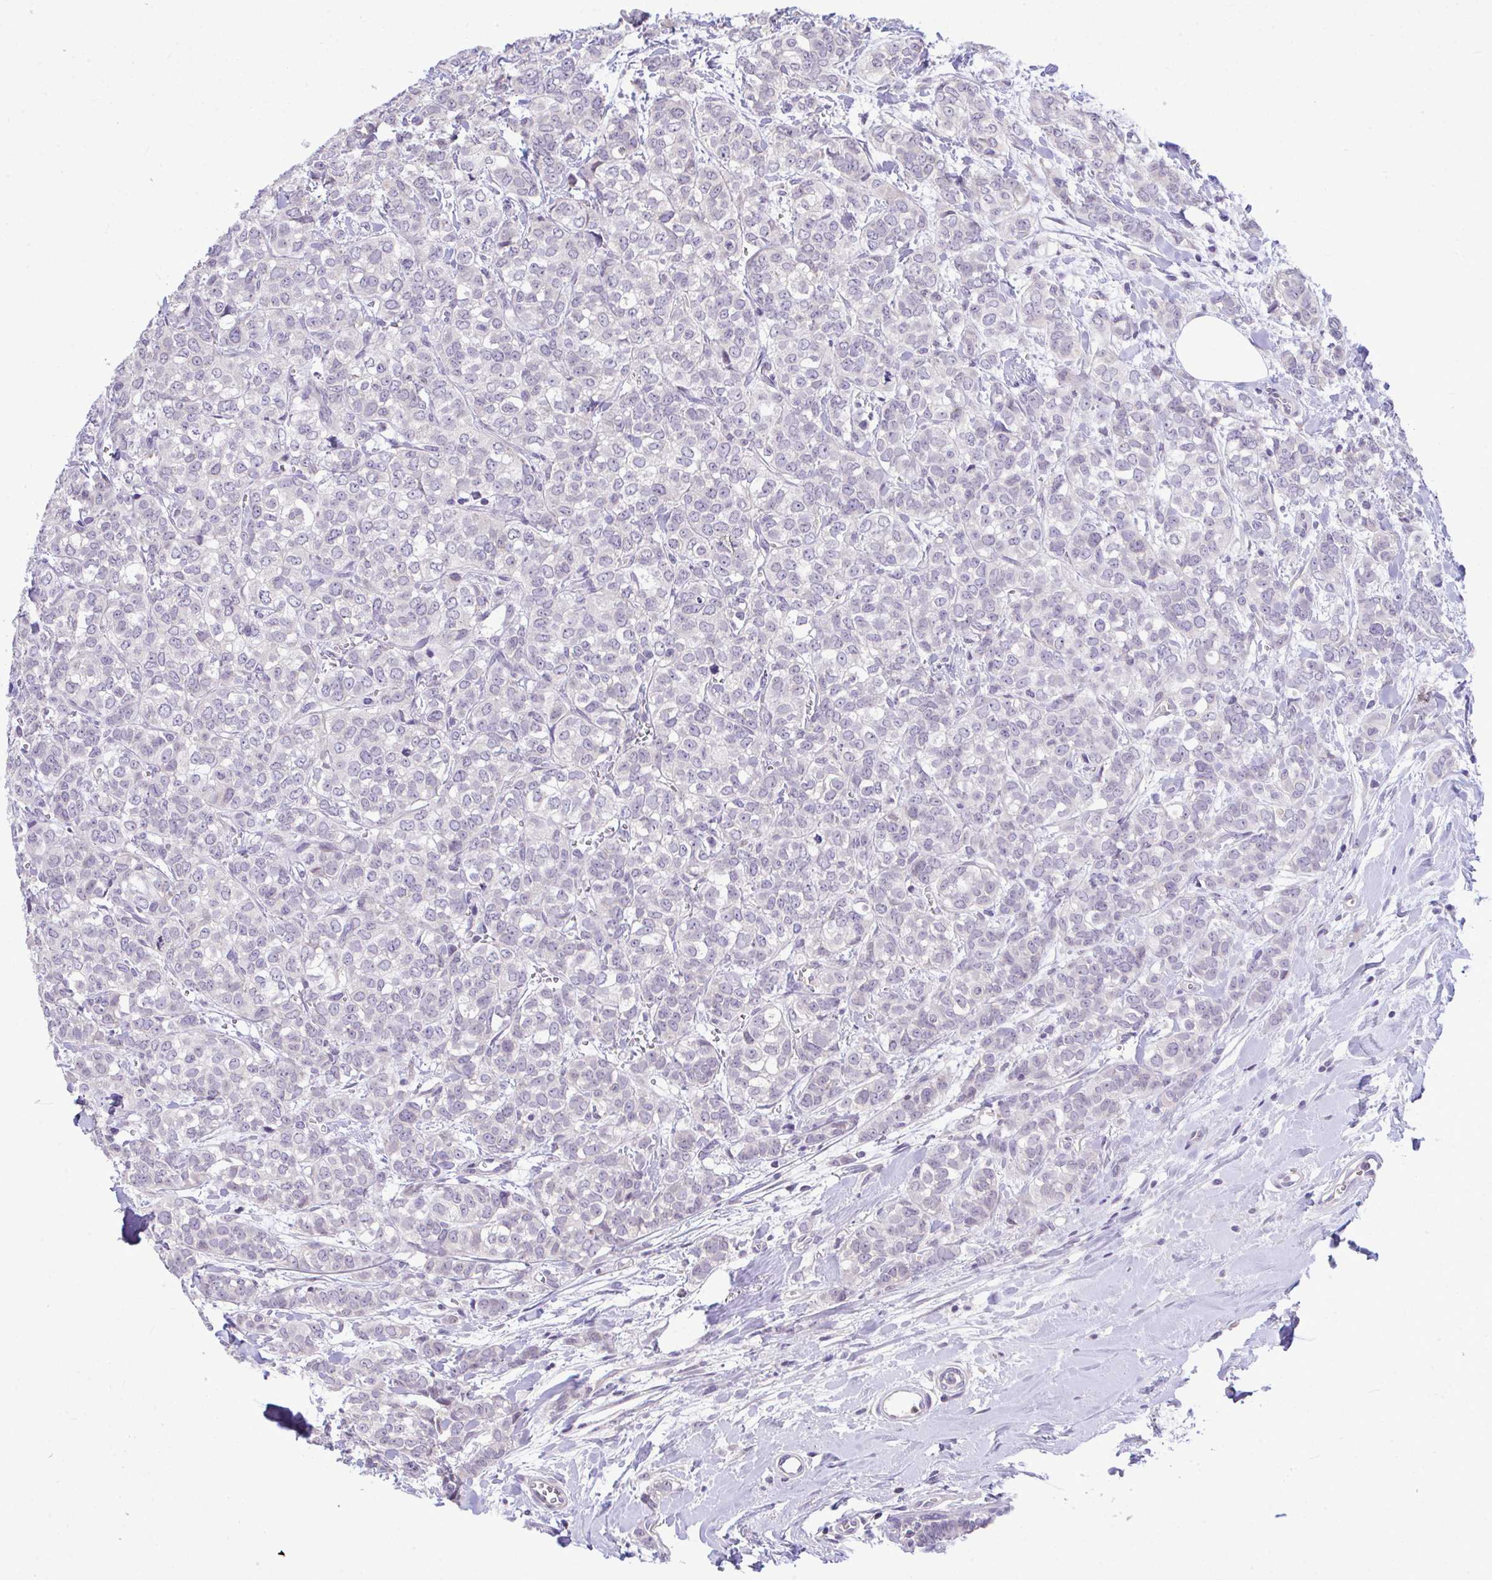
{"staining": {"intensity": "negative", "quantity": "none", "location": "none"}, "tissue": "breast cancer", "cell_type": "Tumor cells", "image_type": "cancer", "snomed": [{"axis": "morphology", "description": "Duct carcinoma"}, {"axis": "topography", "description": "Breast"}], "caption": "Tumor cells are negative for brown protein staining in breast intraductal carcinoma.", "gene": "PIGK", "patient": {"sex": "female", "age": 61}}